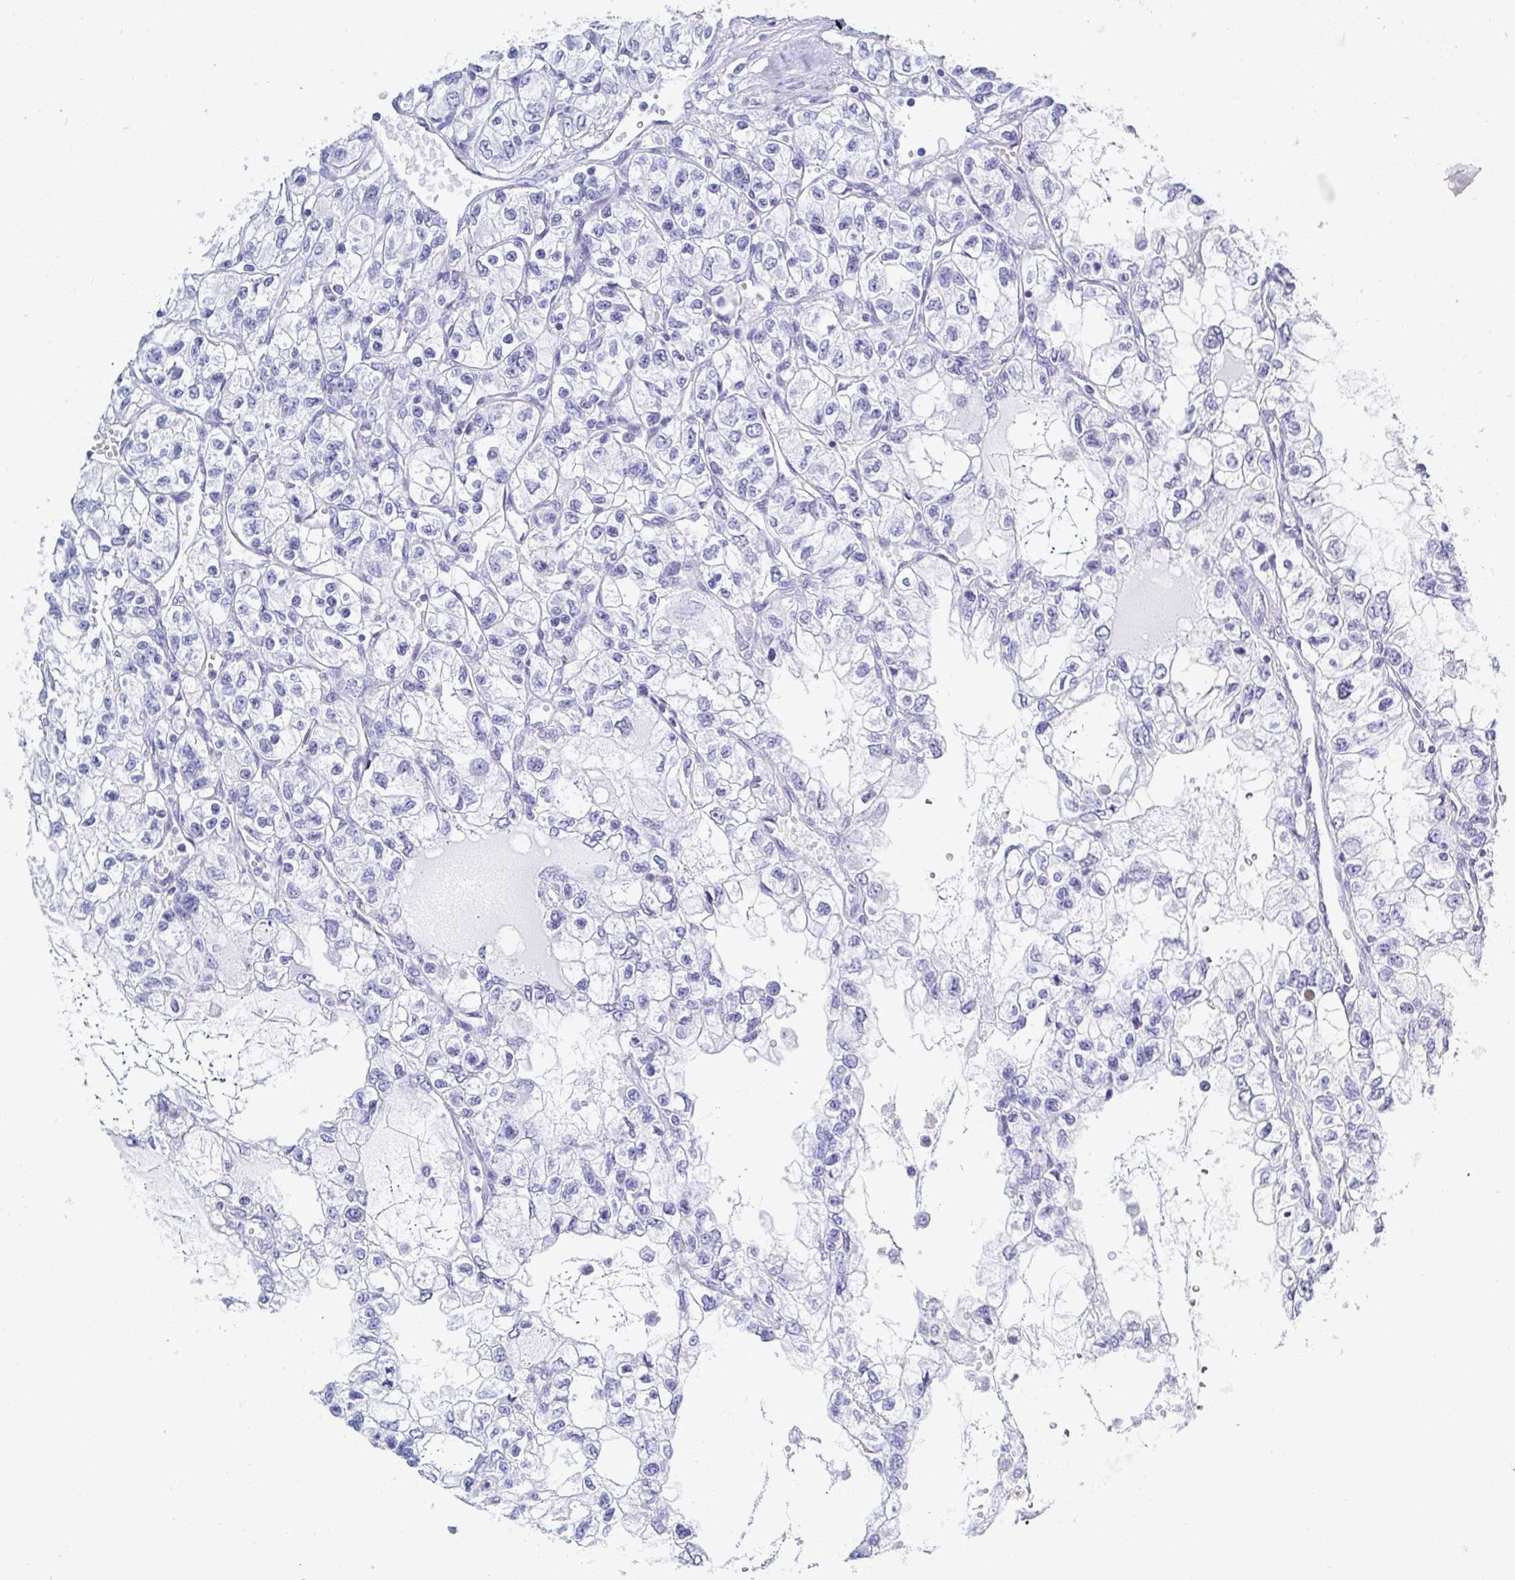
{"staining": {"intensity": "negative", "quantity": "none", "location": "none"}, "tissue": "renal cancer", "cell_type": "Tumor cells", "image_type": "cancer", "snomed": [{"axis": "morphology", "description": "Adenocarcinoma, NOS"}, {"axis": "topography", "description": "Kidney"}], "caption": "Immunohistochemistry (IHC) micrograph of human renal adenocarcinoma stained for a protein (brown), which exhibits no staining in tumor cells.", "gene": "OR10K1", "patient": {"sex": "female", "age": 59}}